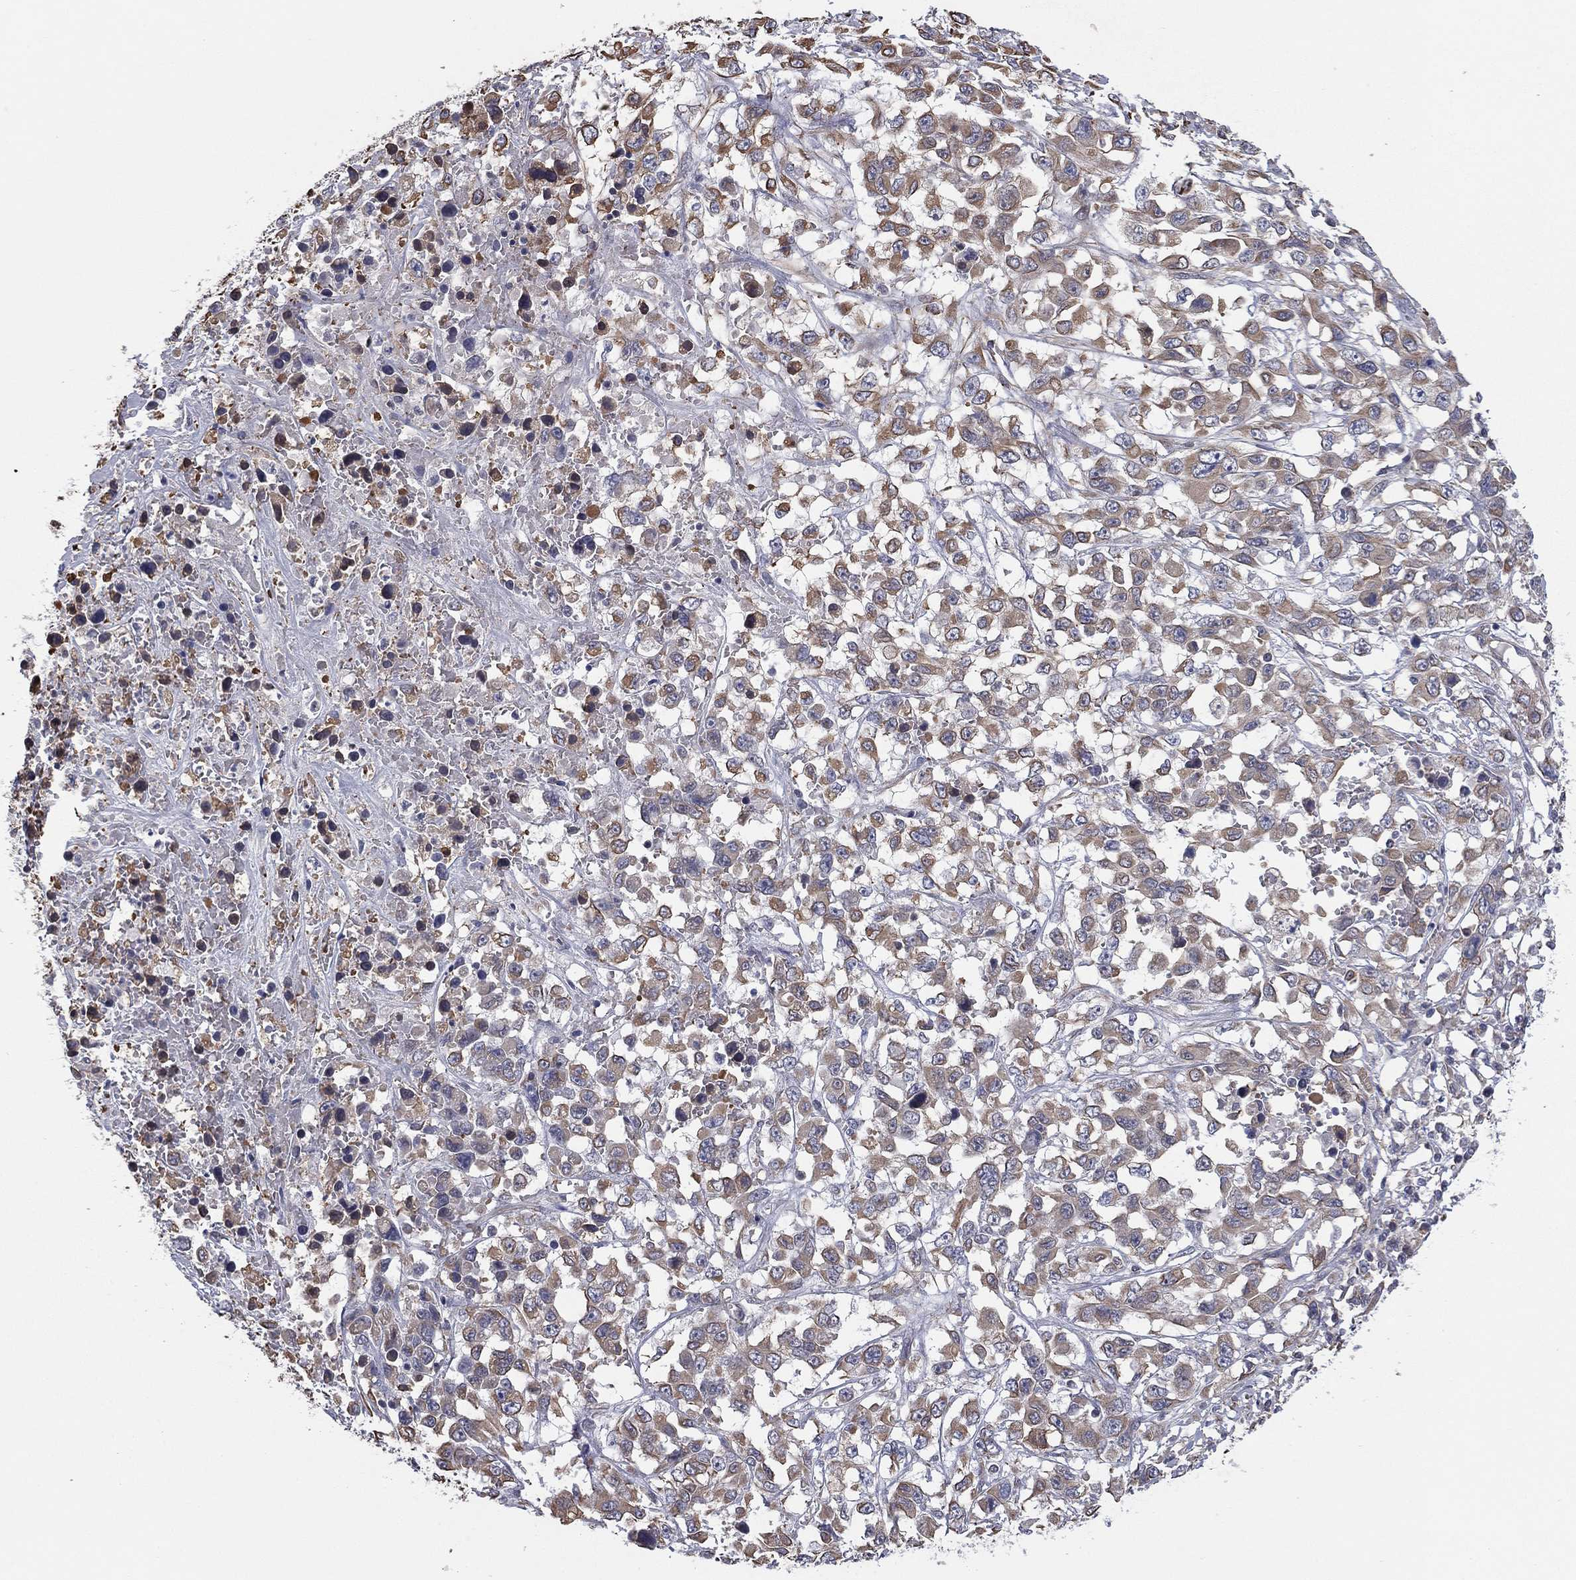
{"staining": {"intensity": "moderate", "quantity": "25%-75%", "location": "cytoplasmic/membranous"}, "tissue": "liver cancer", "cell_type": "Tumor cells", "image_type": "cancer", "snomed": [{"axis": "morphology", "description": "Adenocarcinoma, NOS"}, {"axis": "morphology", "description": "Cholangiocarcinoma"}, {"axis": "topography", "description": "Liver"}], "caption": "Liver cholangiocarcinoma was stained to show a protein in brown. There is medium levels of moderate cytoplasmic/membranous staining in about 25%-75% of tumor cells.", "gene": "SCUBE1", "patient": {"sex": "male", "age": 64}}